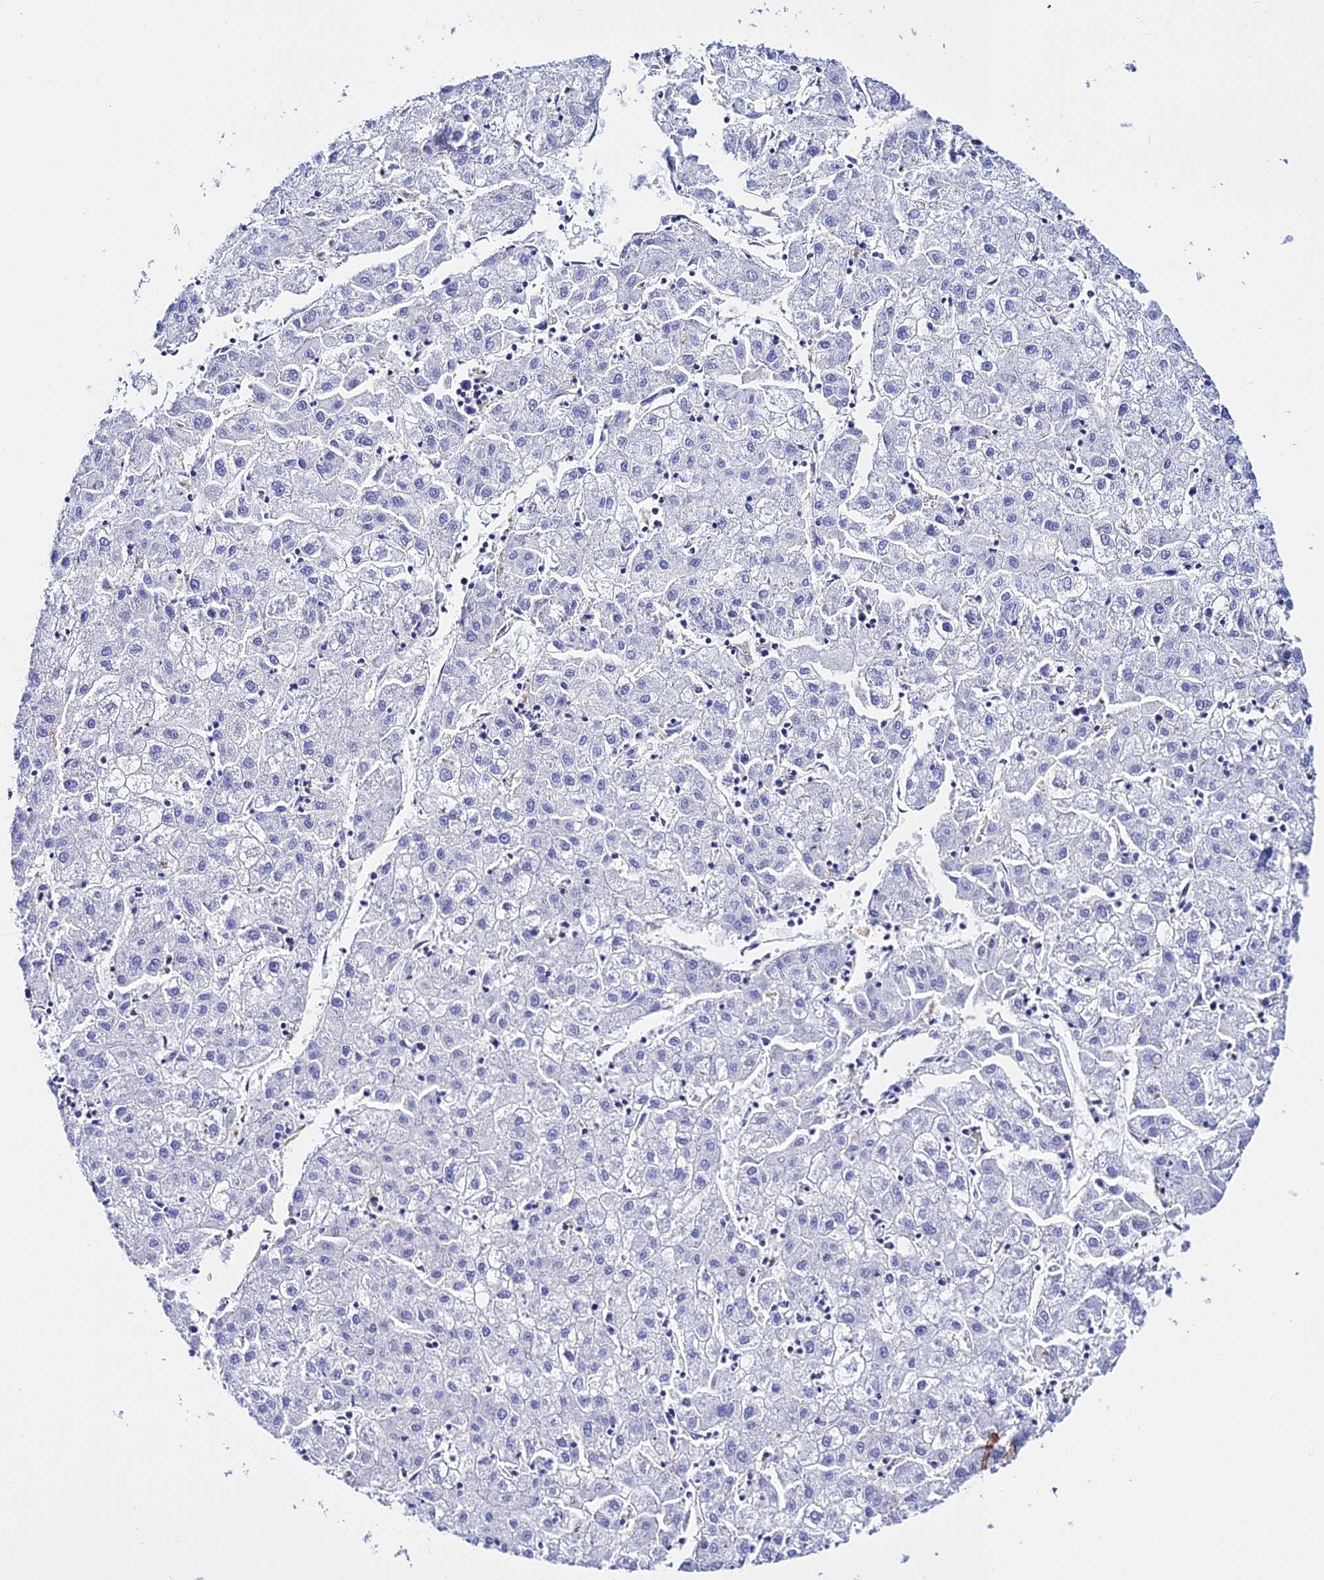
{"staining": {"intensity": "negative", "quantity": "none", "location": "none"}, "tissue": "liver cancer", "cell_type": "Tumor cells", "image_type": "cancer", "snomed": [{"axis": "morphology", "description": "Carcinoma, Hepatocellular, NOS"}, {"axis": "topography", "description": "Liver"}], "caption": "The photomicrograph reveals no staining of tumor cells in liver hepatocellular carcinoma.", "gene": "S100A16", "patient": {"sex": "male", "age": 72}}